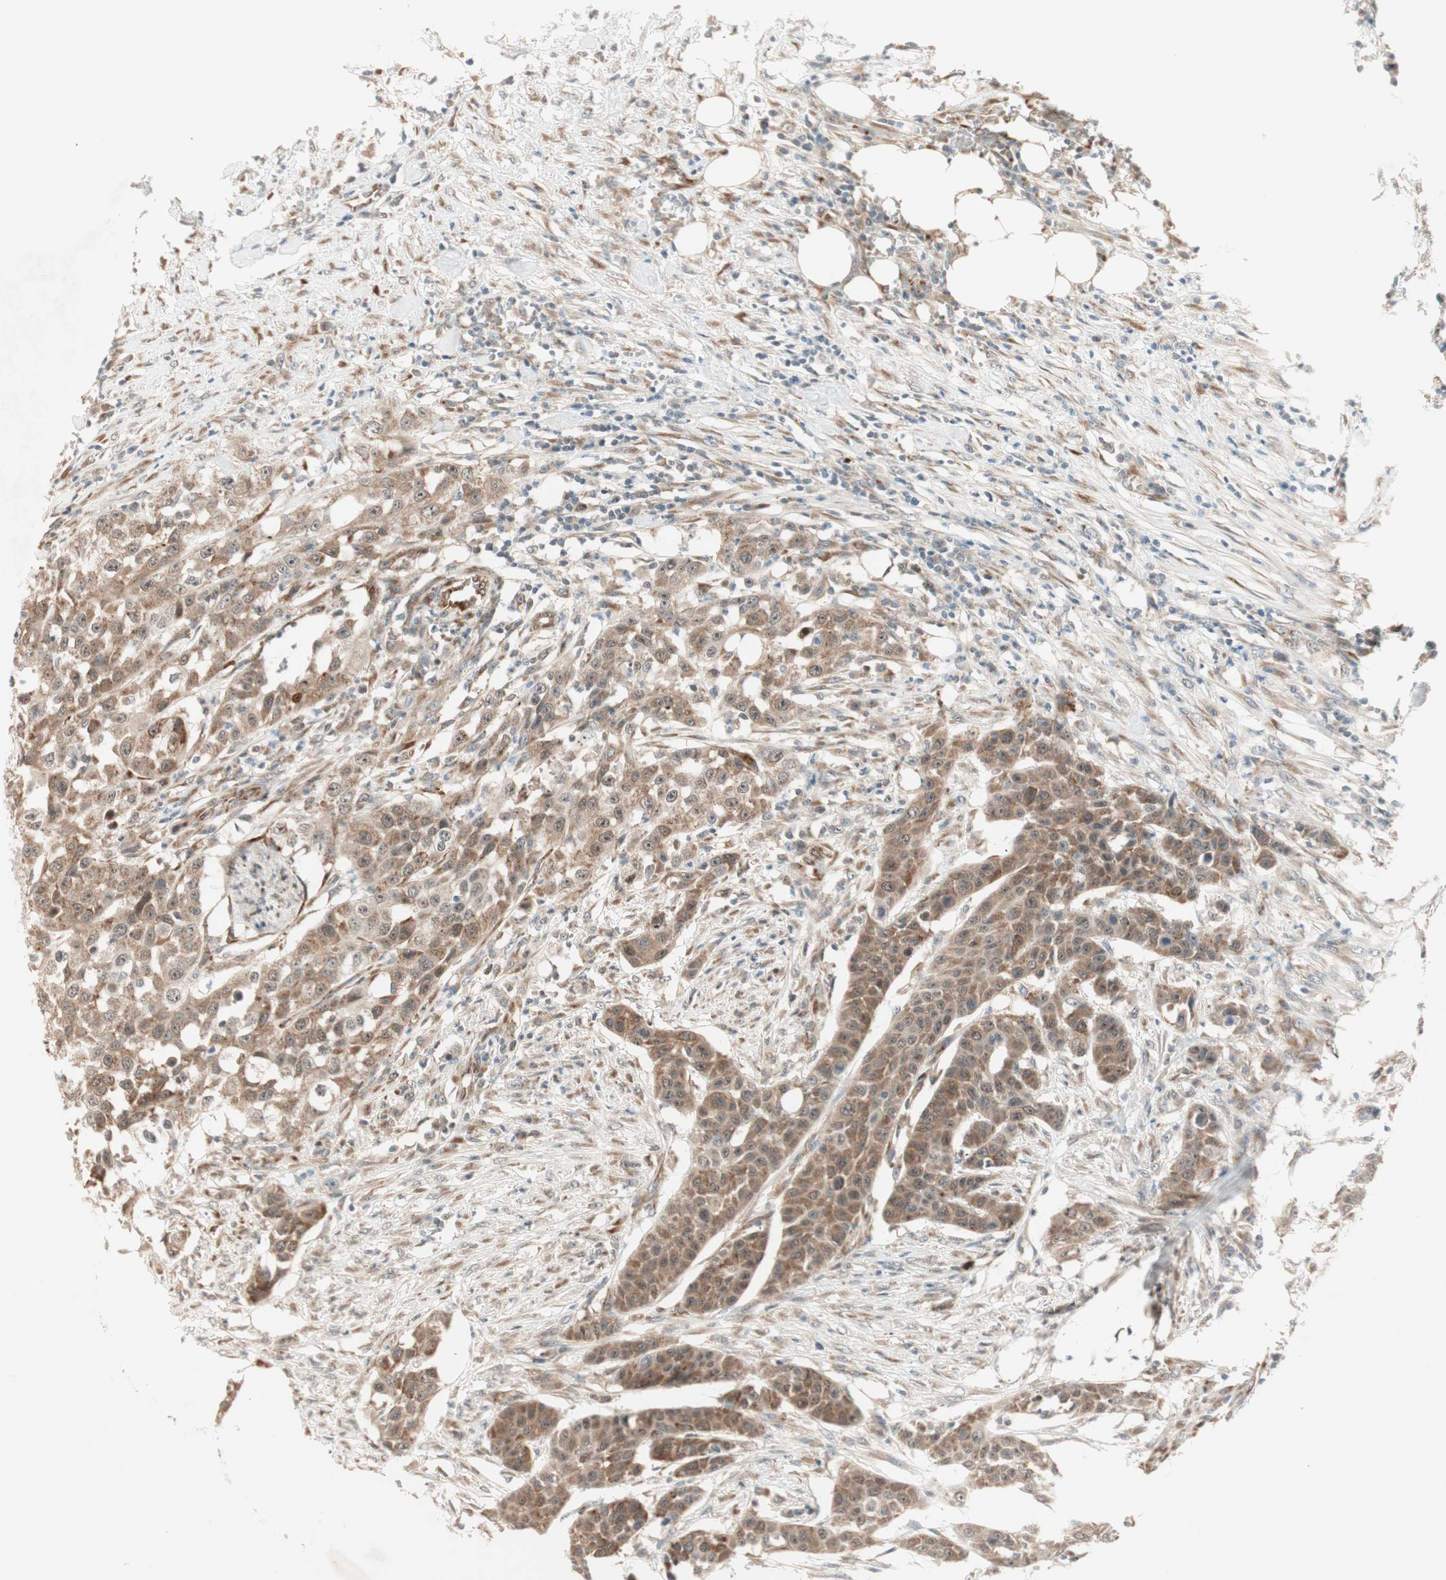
{"staining": {"intensity": "moderate", "quantity": ">75%", "location": "cytoplasmic/membranous,nuclear"}, "tissue": "urothelial cancer", "cell_type": "Tumor cells", "image_type": "cancer", "snomed": [{"axis": "morphology", "description": "Urothelial carcinoma, High grade"}, {"axis": "topography", "description": "Urinary bladder"}], "caption": "Immunohistochemistry (IHC) of human urothelial cancer exhibits medium levels of moderate cytoplasmic/membranous and nuclear staining in approximately >75% of tumor cells. (DAB IHC with brightfield microscopy, high magnification).", "gene": "ZNF37A", "patient": {"sex": "male", "age": 74}}